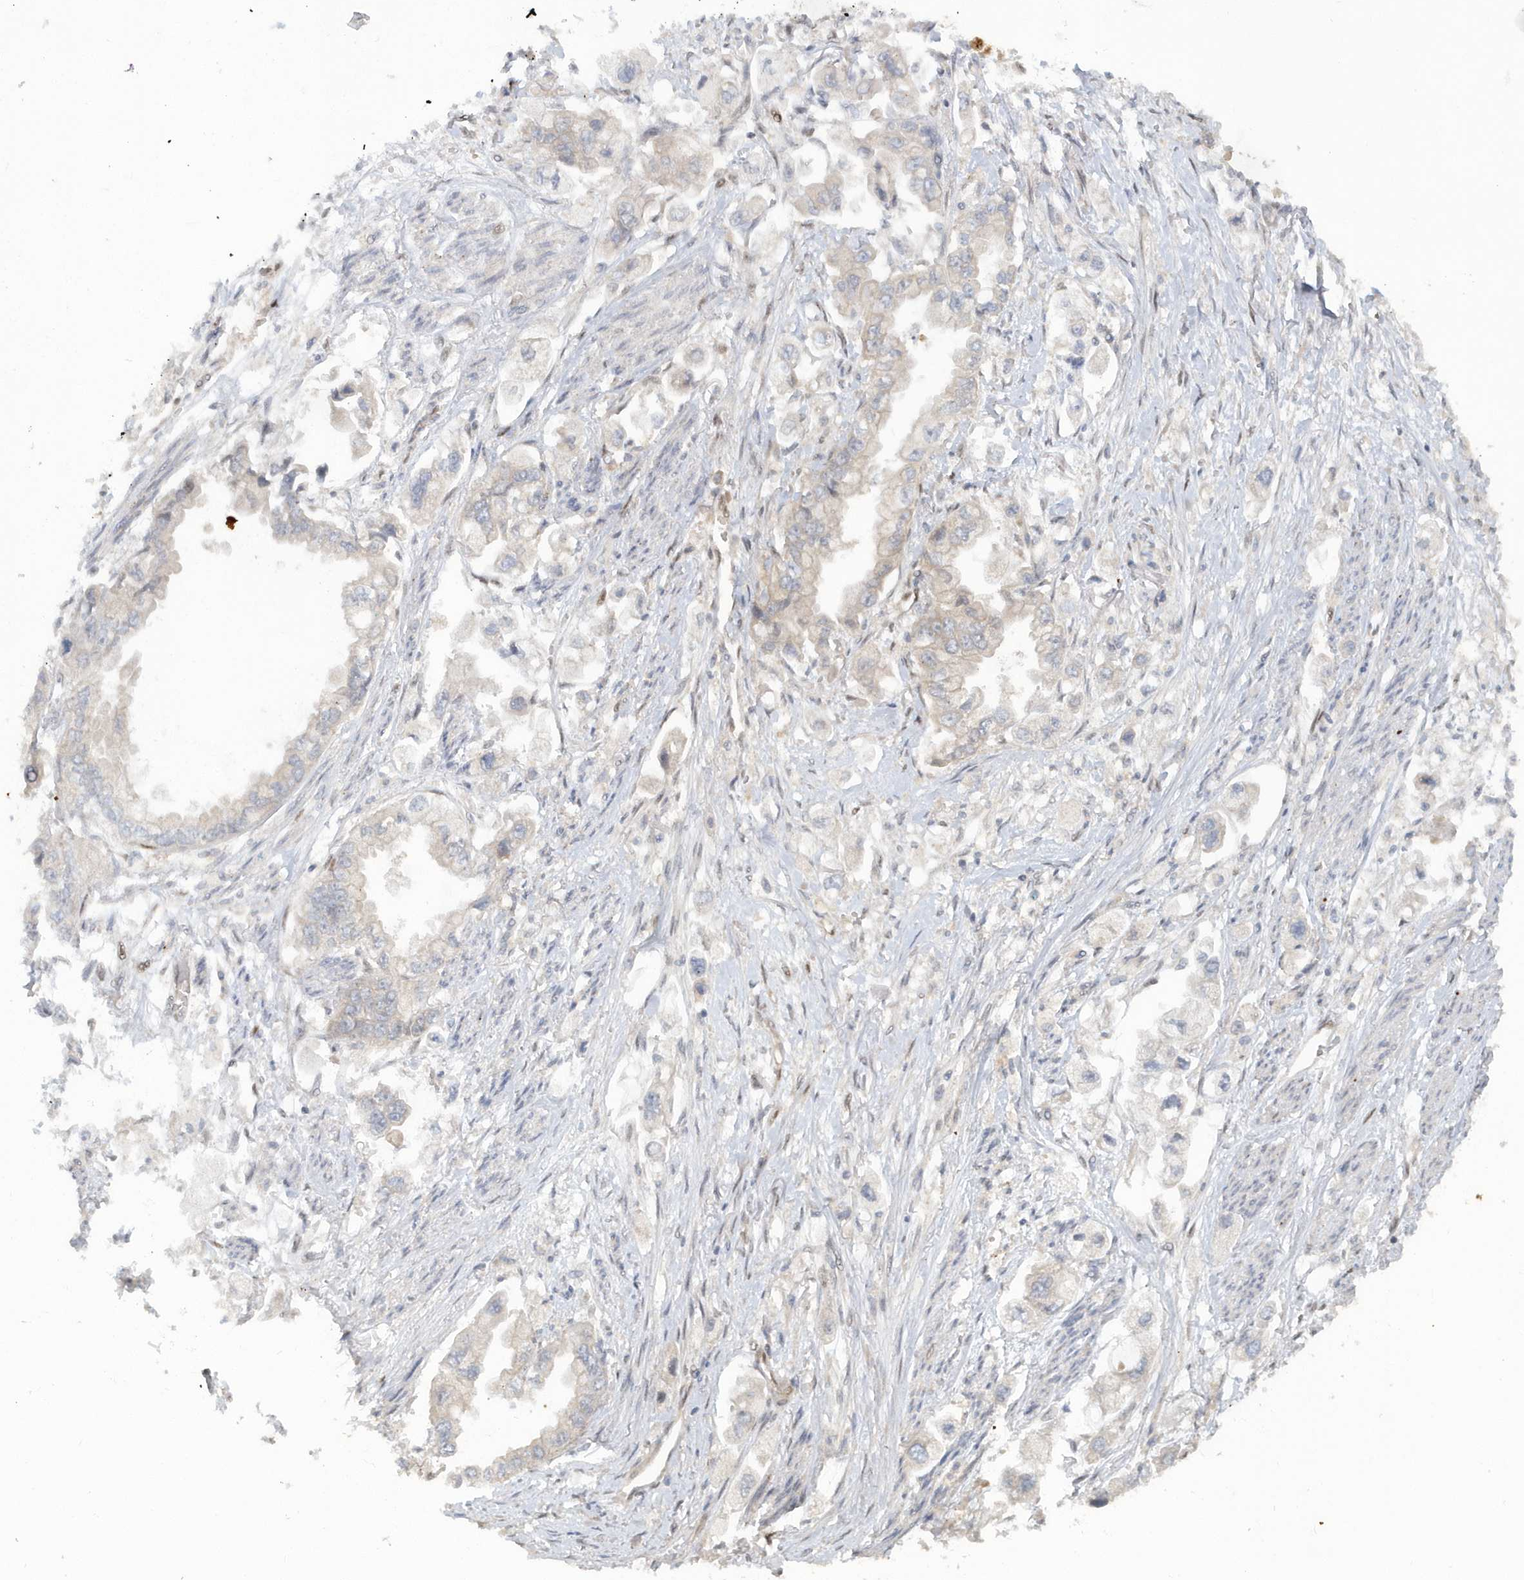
{"staining": {"intensity": "negative", "quantity": "none", "location": "none"}, "tissue": "stomach cancer", "cell_type": "Tumor cells", "image_type": "cancer", "snomed": [{"axis": "morphology", "description": "Adenocarcinoma, NOS"}, {"axis": "topography", "description": "Stomach"}], "caption": "High magnification brightfield microscopy of stomach cancer stained with DAB (3,3'-diaminobenzidine) (brown) and counterstained with hematoxylin (blue): tumor cells show no significant positivity. The staining is performed using DAB (3,3'-diaminobenzidine) brown chromogen with nuclei counter-stained in using hematoxylin.", "gene": "ATG4A", "patient": {"sex": "male", "age": 62}}